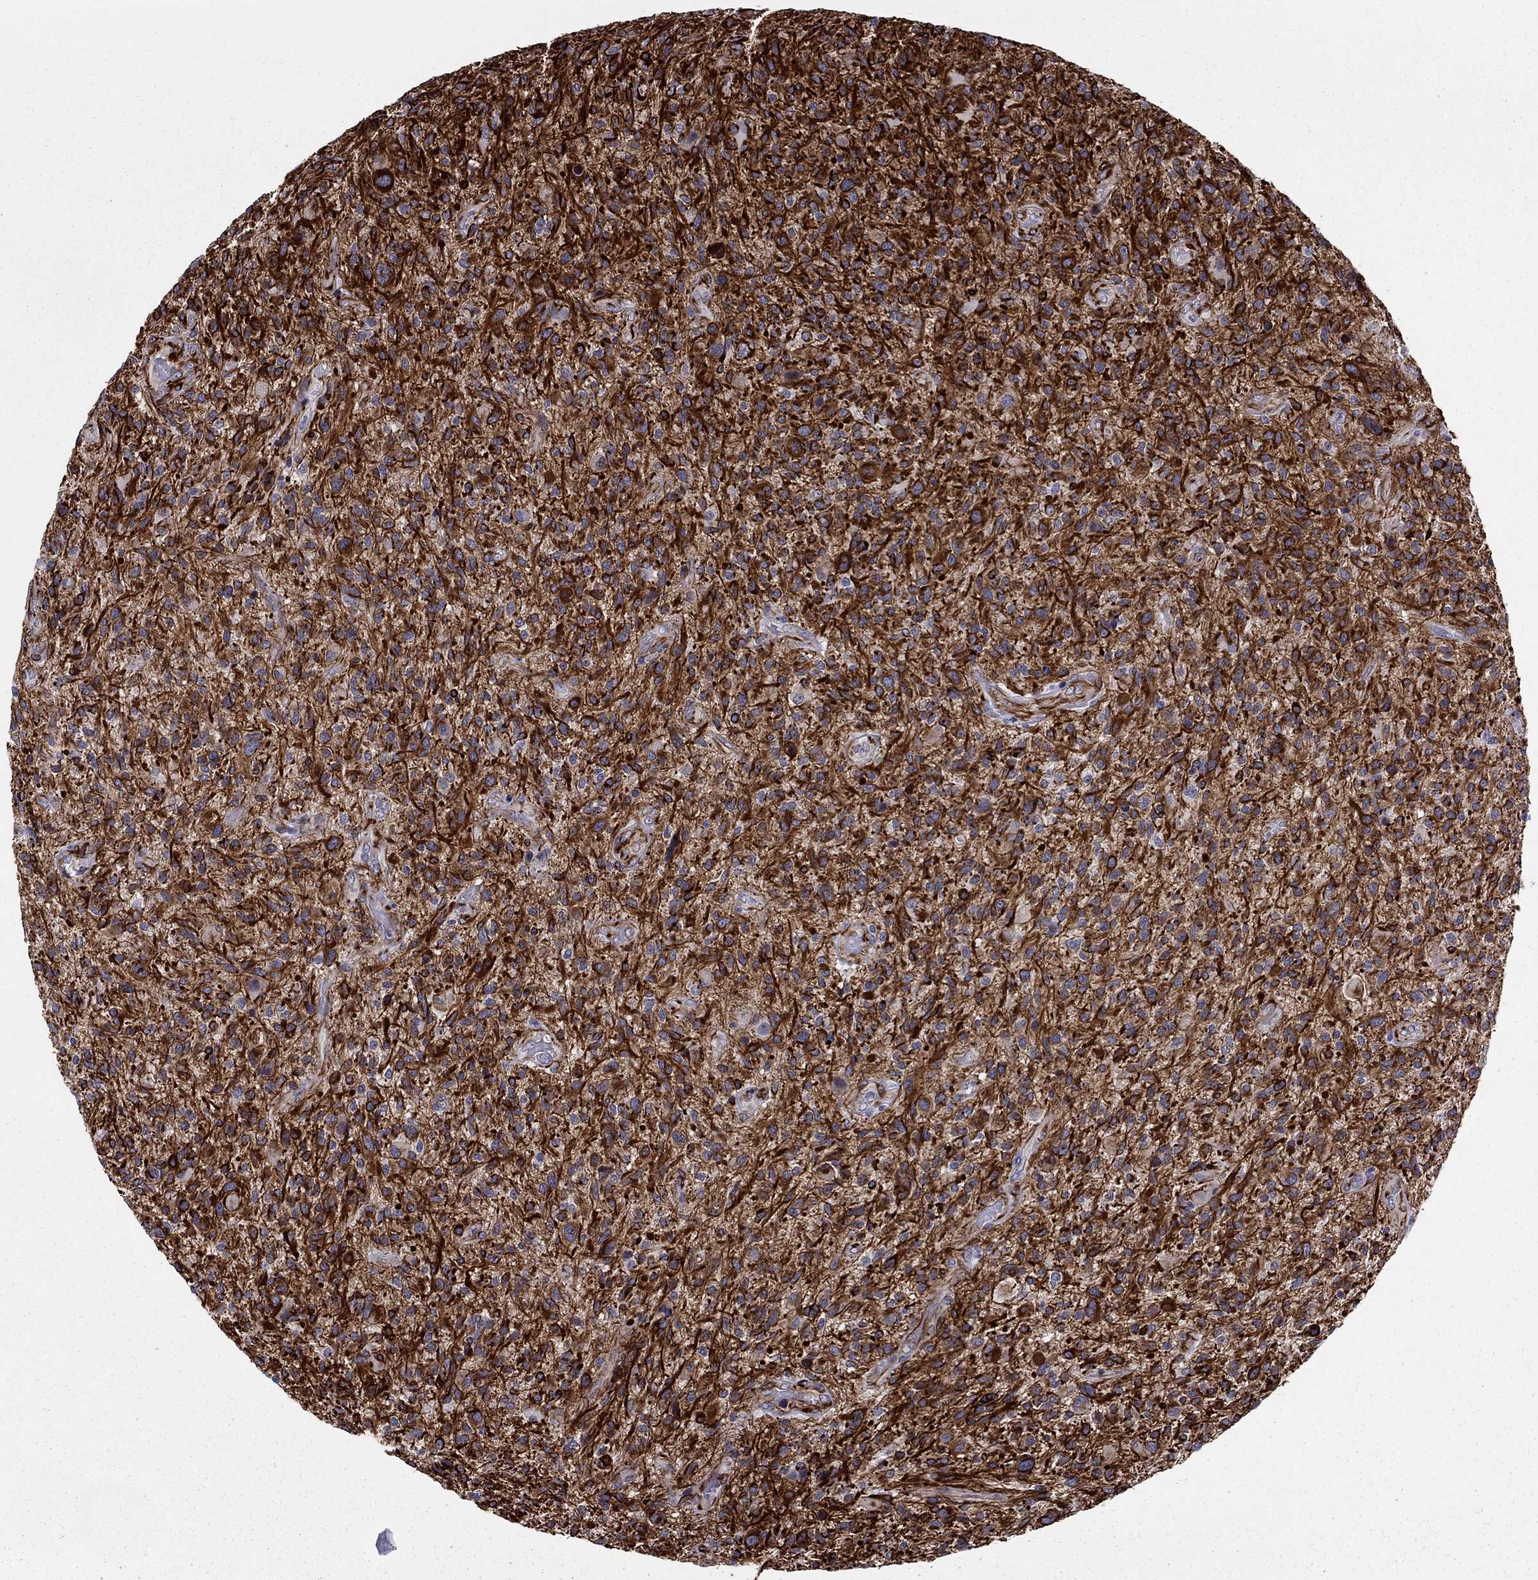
{"staining": {"intensity": "strong", "quantity": ">75%", "location": "cytoplasmic/membranous"}, "tissue": "glioma", "cell_type": "Tumor cells", "image_type": "cancer", "snomed": [{"axis": "morphology", "description": "Glioma, malignant, High grade"}, {"axis": "topography", "description": "Brain"}], "caption": "A photomicrograph showing strong cytoplasmic/membranous expression in about >75% of tumor cells in malignant high-grade glioma, as visualized by brown immunohistochemical staining.", "gene": "ANKS4B", "patient": {"sex": "male", "age": 47}}